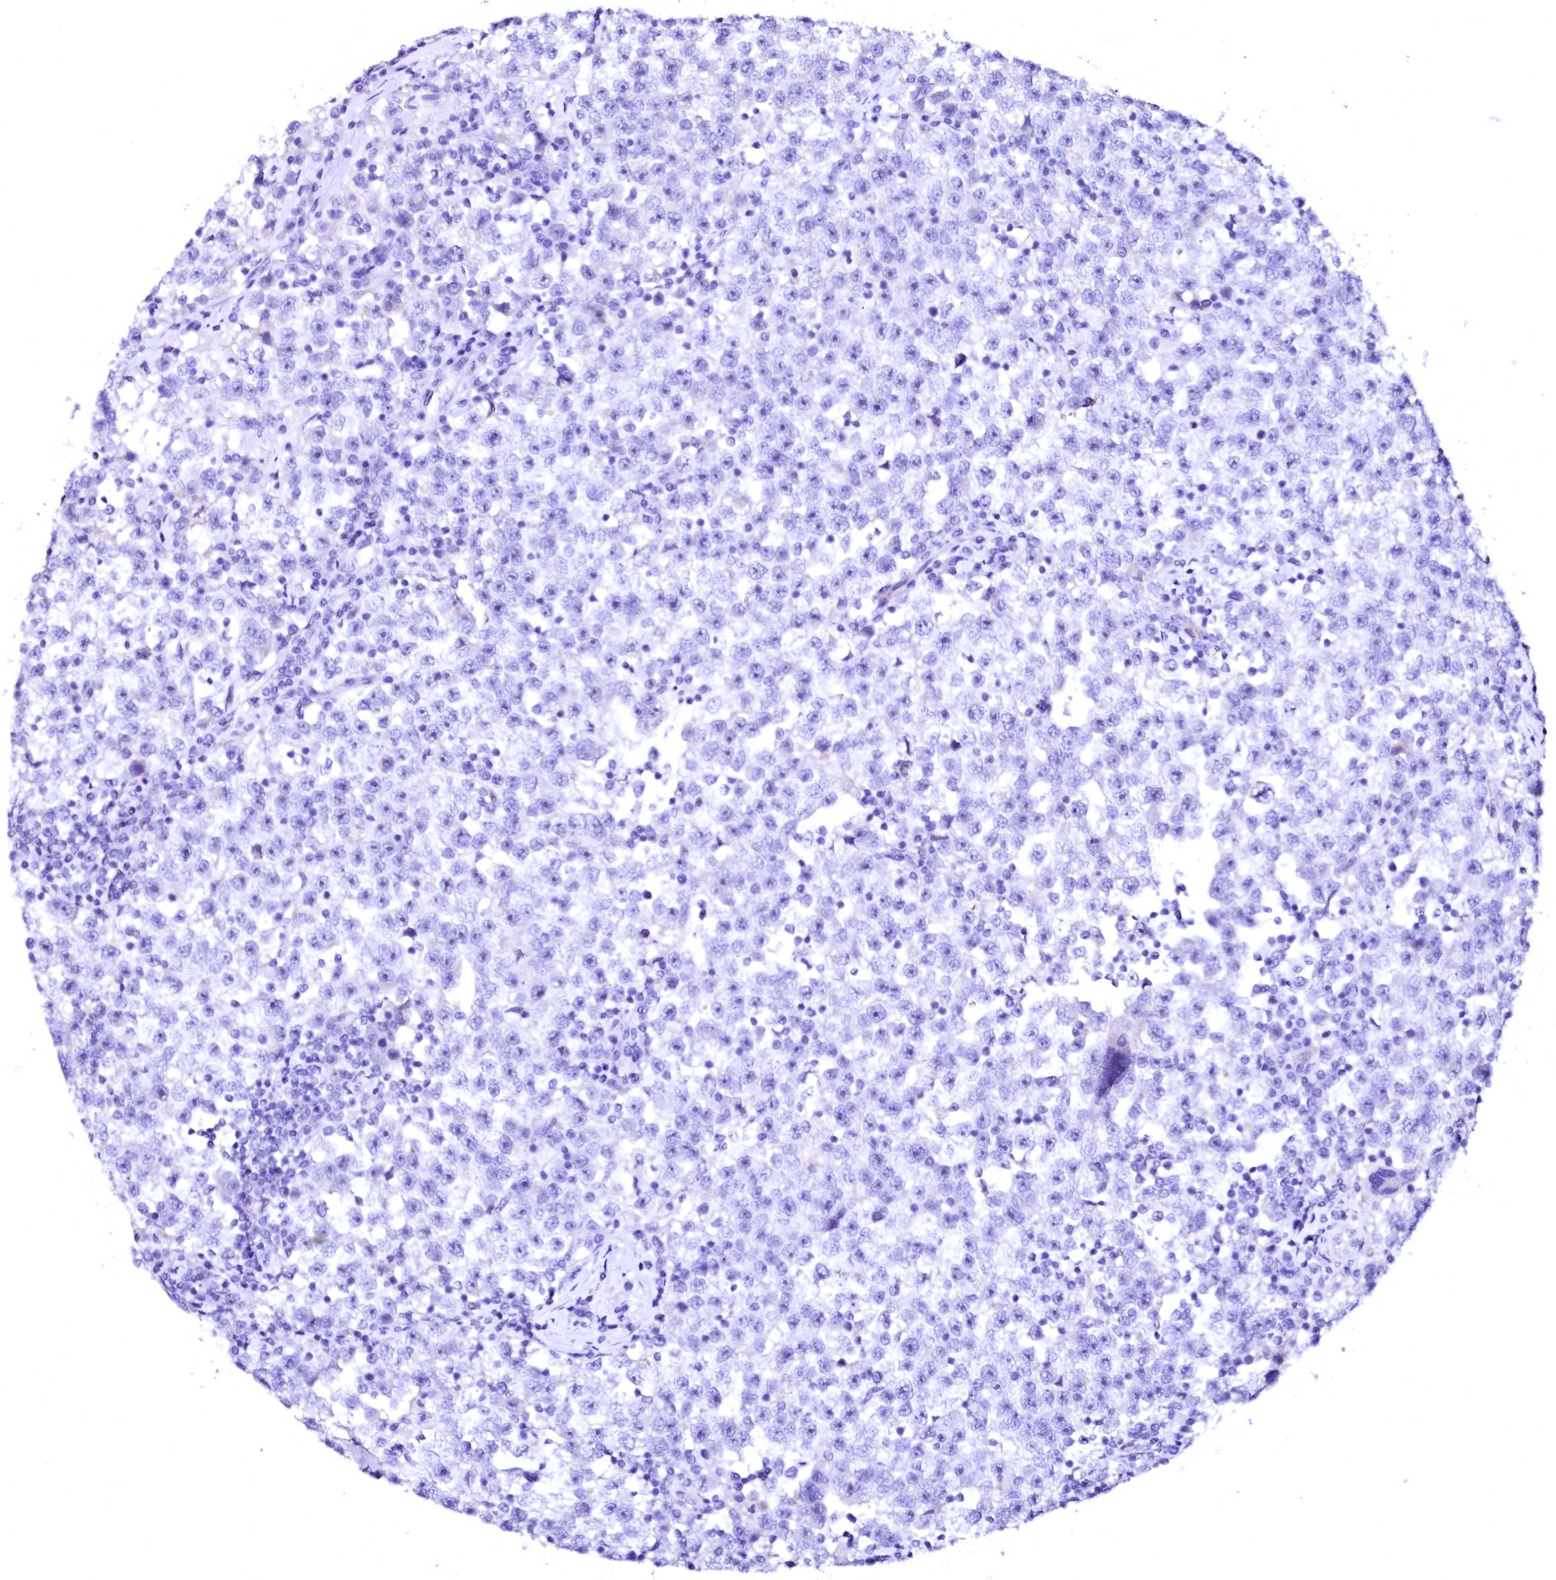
{"staining": {"intensity": "negative", "quantity": "none", "location": "none"}, "tissue": "testis cancer", "cell_type": "Tumor cells", "image_type": "cancer", "snomed": [{"axis": "morphology", "description": "Seminoma, NOS"}, {"axis": "topography", "description": "Testis"}], "caption": "An IHC histopathology image of testis seminoma is shown. There is no staining in tumor cells of testis seminoma. (DAB immunohistochemistry (IHC), high magnification).", "gene": "SFR1", "patient": {"sex": "male", "age": 22}}